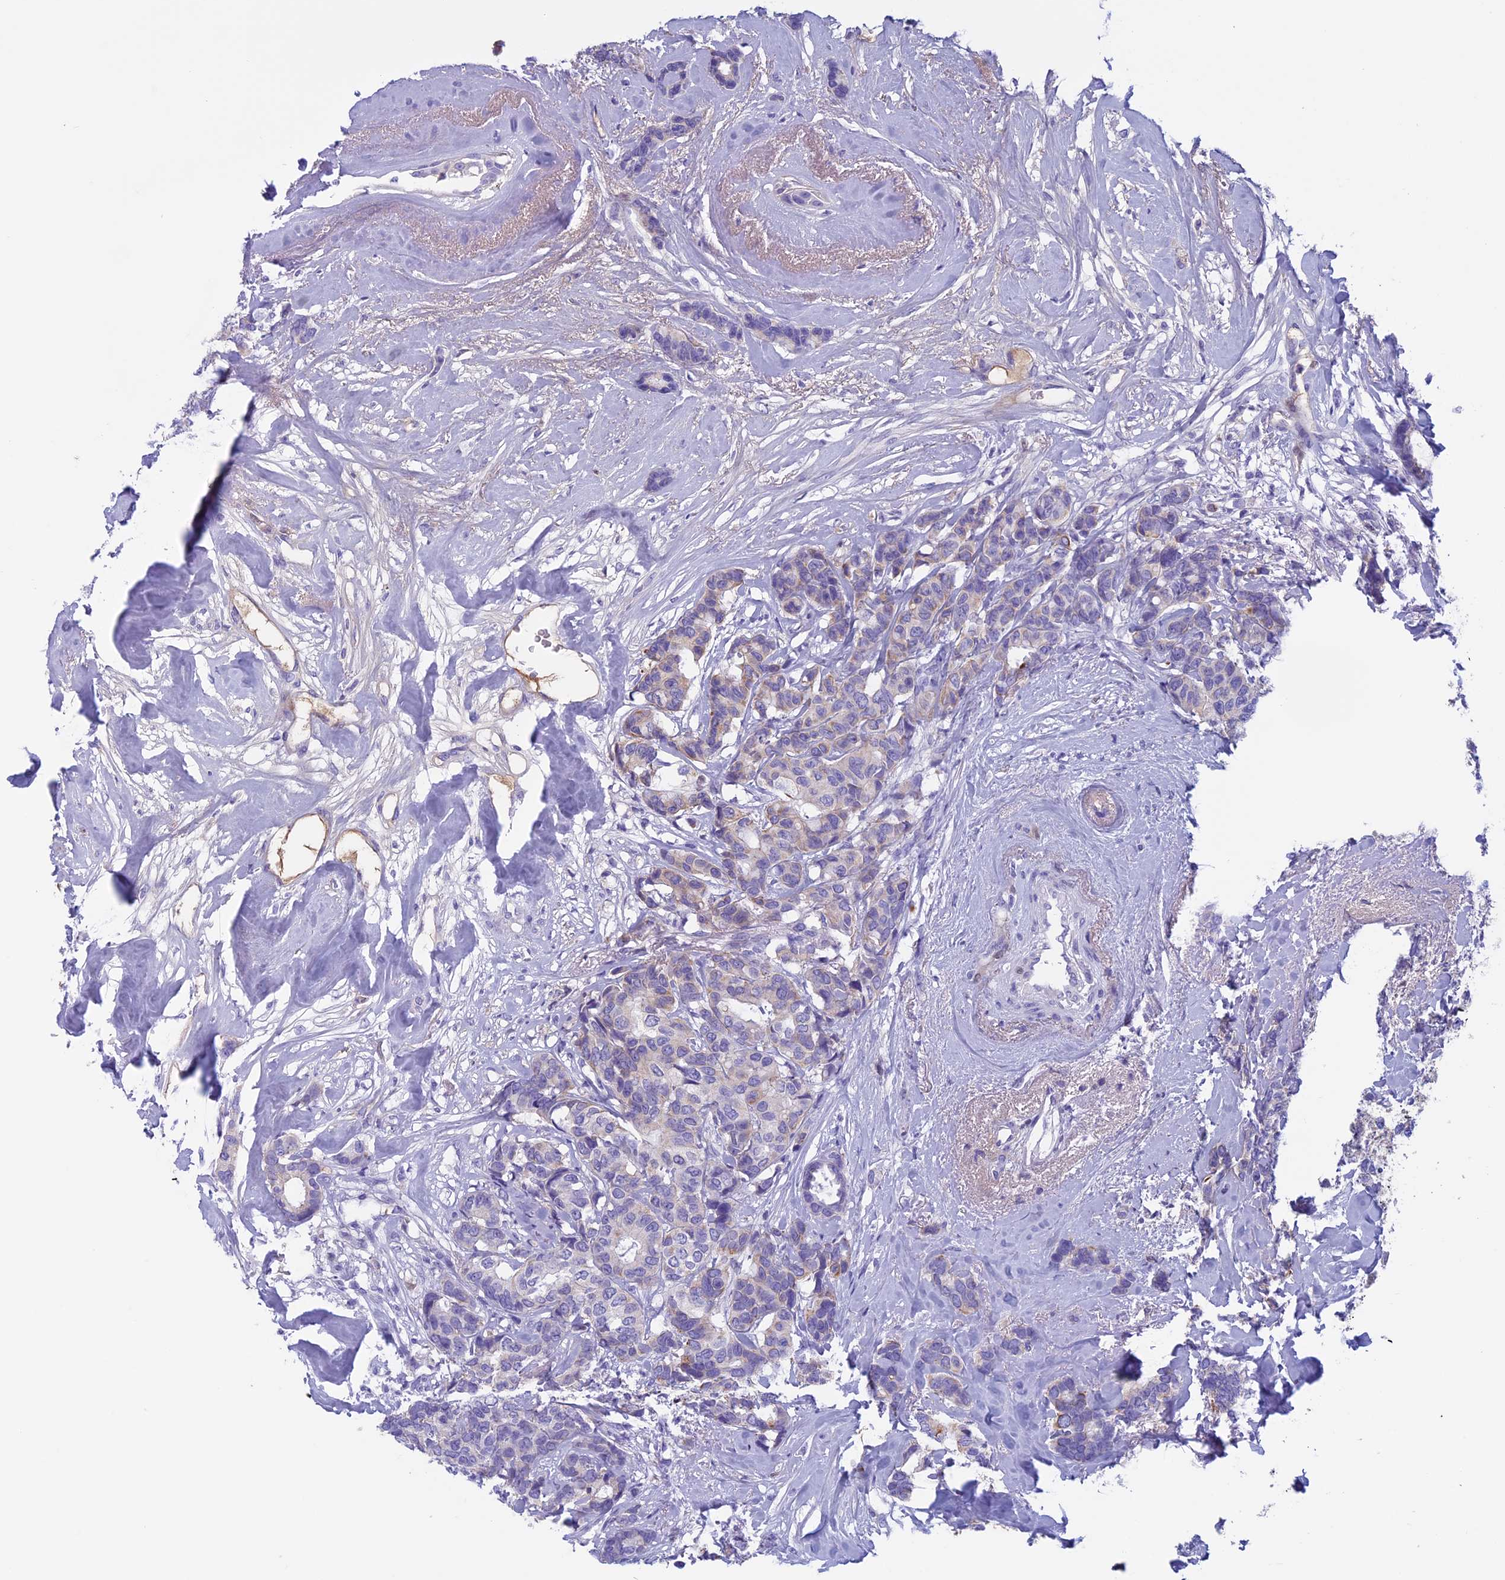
{"staining": {"intensity": "weak", "quantity": "<25%", "location": "cytoplasmic/membranous"}, "tissue": "breast cancer", "cell_type": "Tumor cells", "image_type": "cancer", "snomed": [{"axis": "morphology", "description": "Duct carcinoma"}, {"axis": "topography", "description": "Breast"}], "caption": "Intraductal carcinoma (breast) stained for a protein using immunohistochemistry (IHC) reveals no positivity tumor cells.", "gene": "ANGPTL2", "patient": {"sex": "female", "age": 87}}